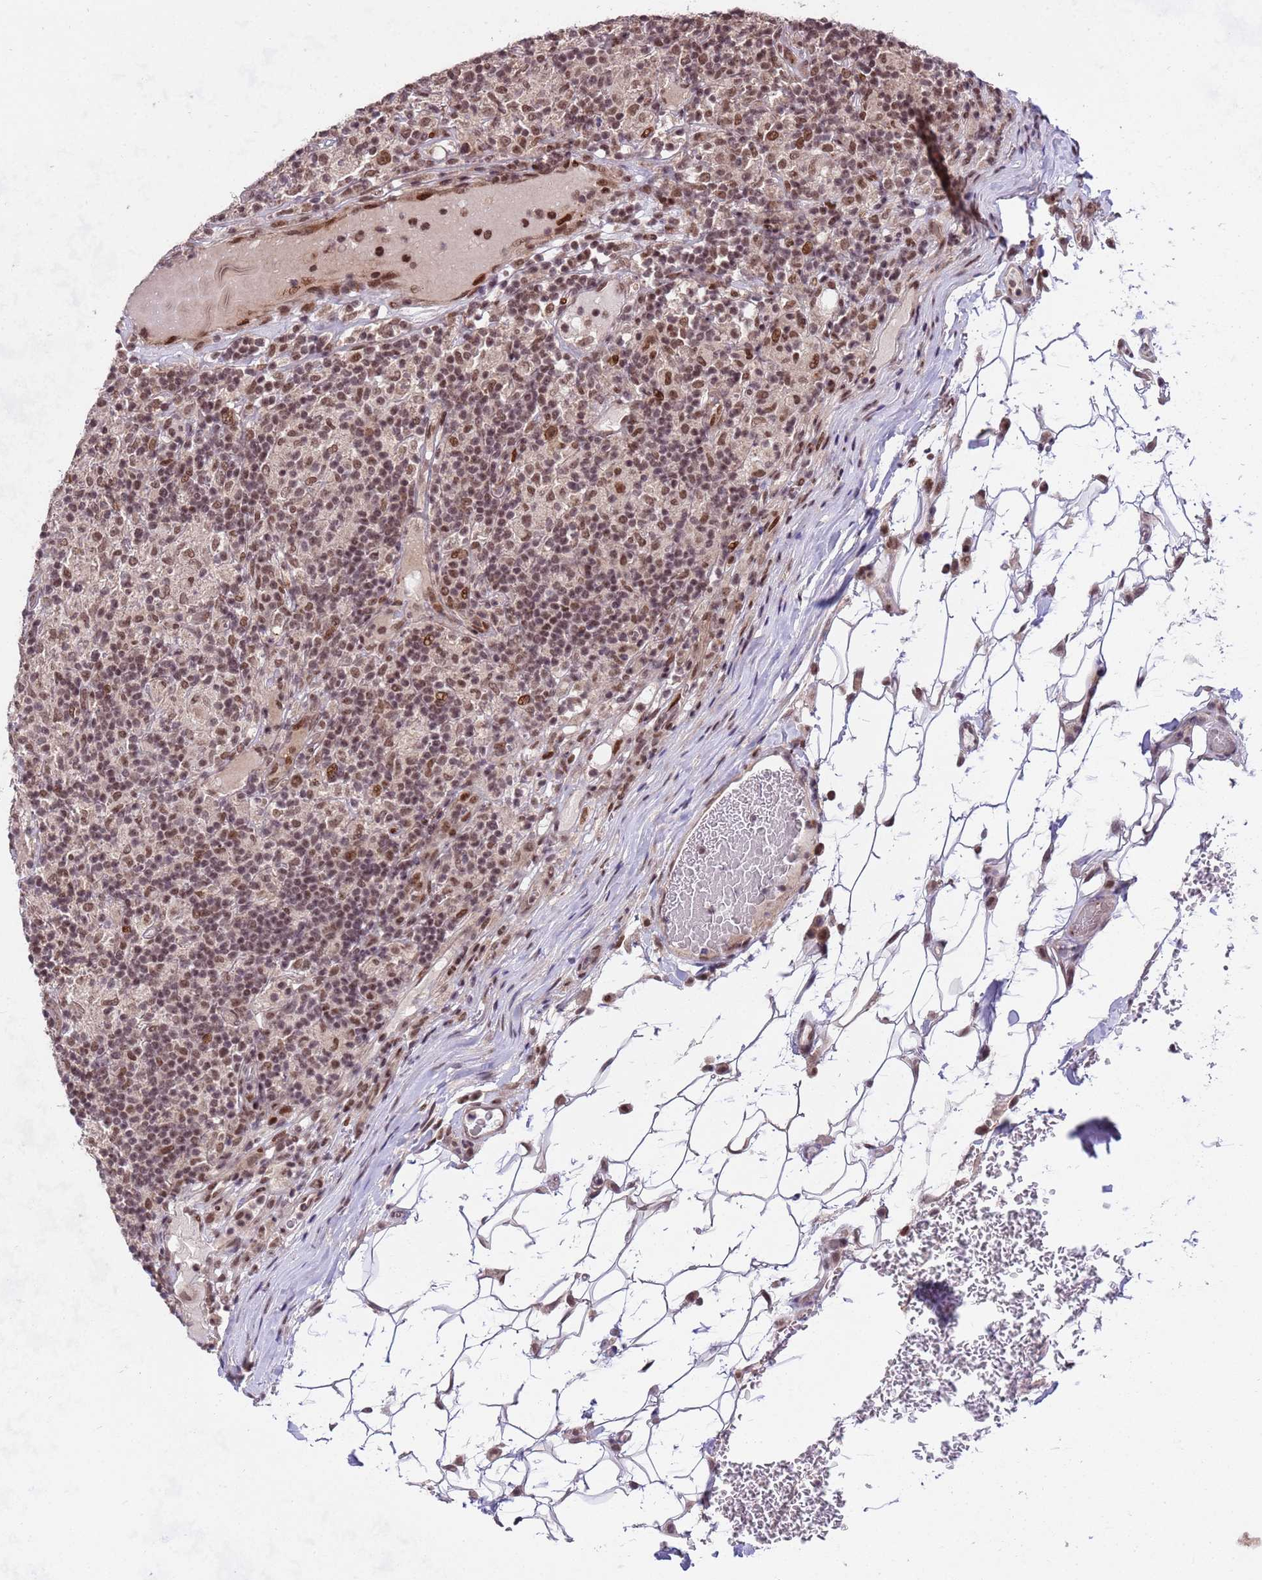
{"staining": {"intensity": "moderate", "quantity": ">75%", "location": "nuclear"}, "tissue": "lymphoma", "cell_type": "Tumor cells", "image_type": "cancer", "snomed": [{"axis": "morphology", "description": "Hodgkin's disease, NOS"}, {"axis": "topography", "description": "Lymph node"}], "caption": "High-power microscopy captured an immunohistochemistry (IHC) micrograph of lymphoma, revealing moderate nuclear positivity in about >75% of tumor cells.", "gene": "PPM1H", "patient": {"sex": "male", "age": 70}}